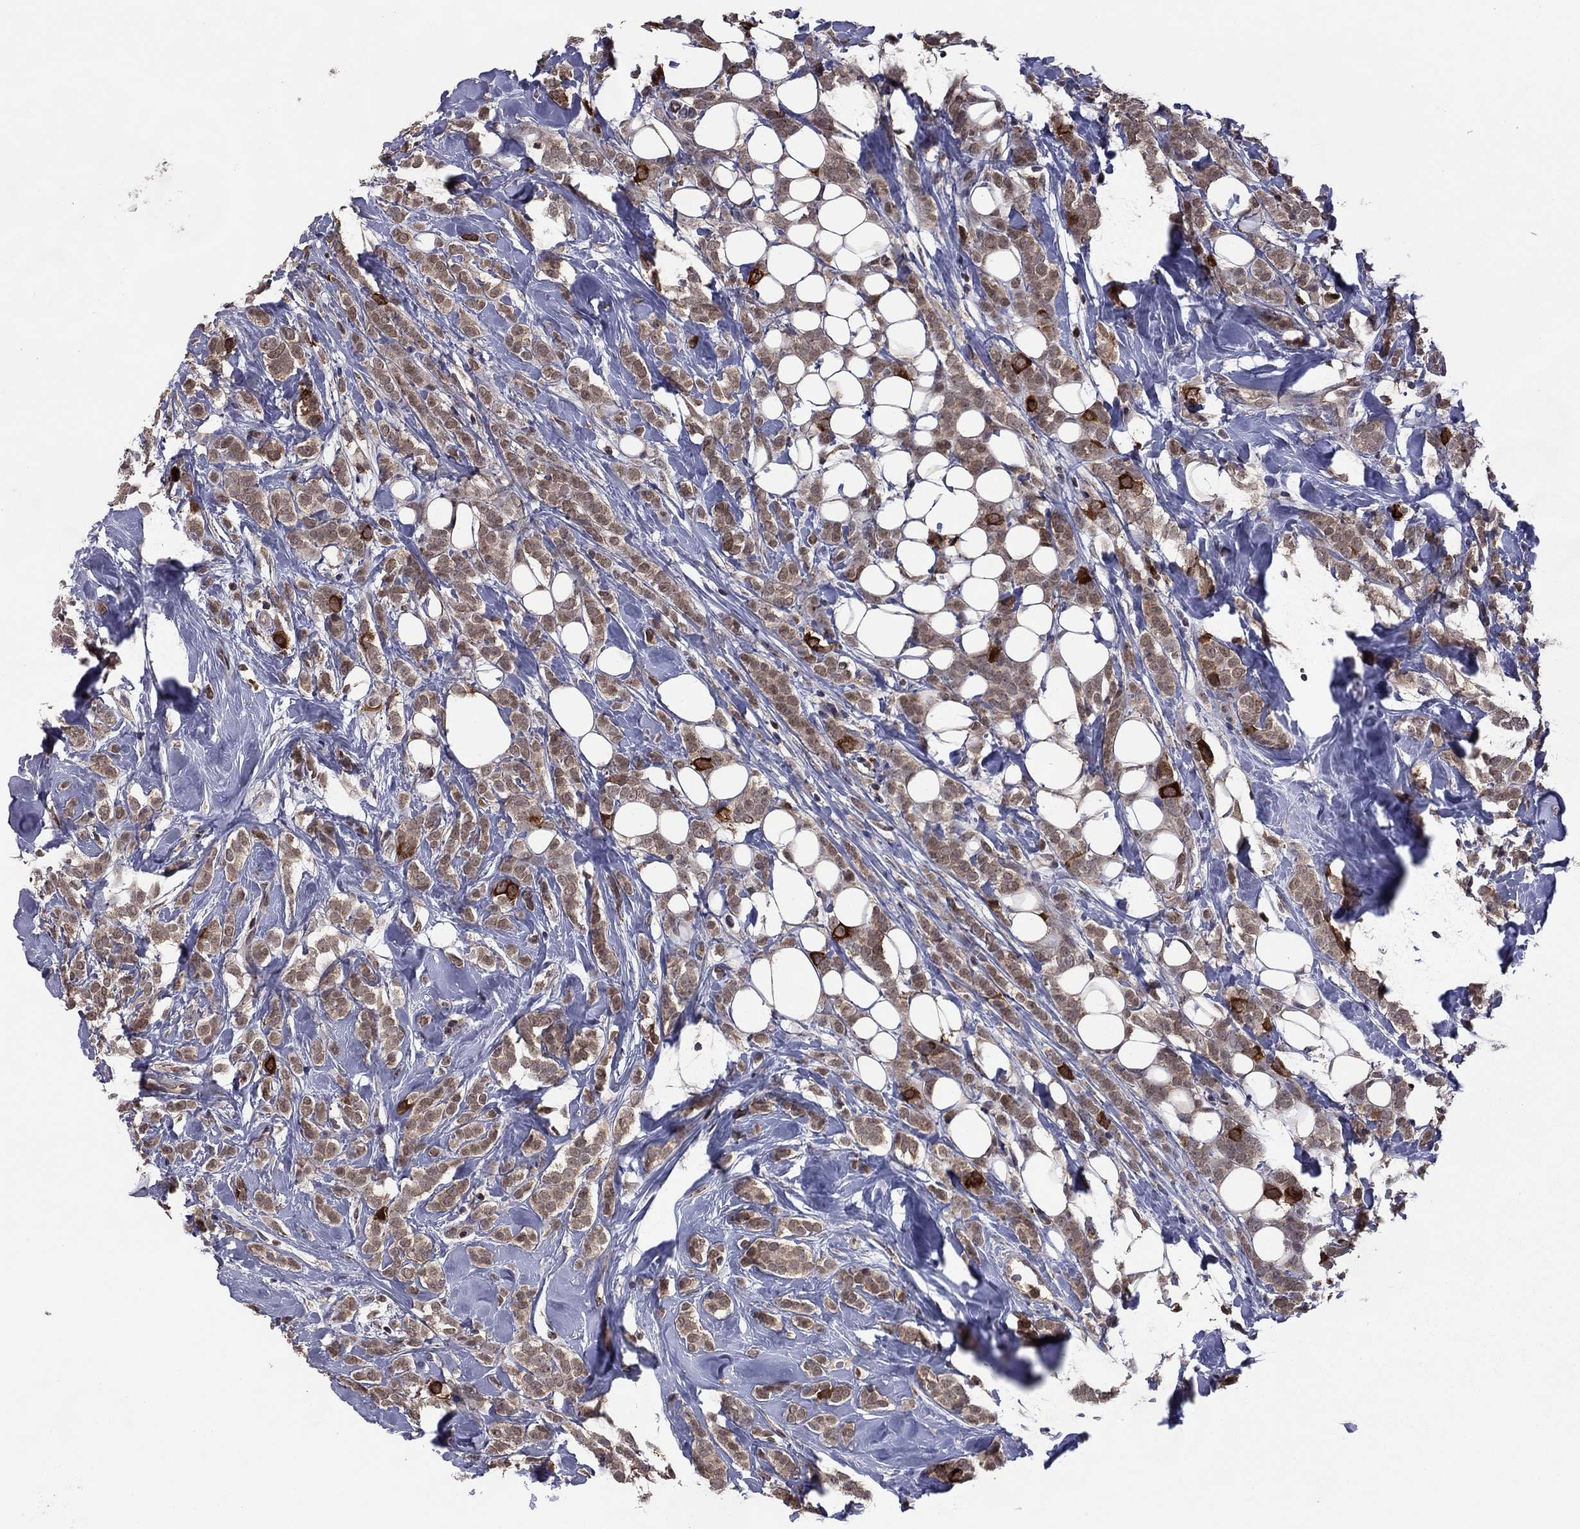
{"staining": {"intensity": "moderate", "quantity": ">75%", "location": "cytoplasmic/membranous"}, "tissue": "breast cancer", "cell_type": "Tumor cells", "image_type": "cancer", "snomed": [{"axis": "morphology", "description": "Lobular carcinoma"}, {"axis": "topography", "description": "Breast"}], "caption": "Breast cancer (lobular carcinoma) stained for a protein (brown) shows moderate cytoplasmic/membranous positive staining in about >75% of tumor cells.", "gene": "GPAA1", "patient": {"sex": "female", "age": 49}}